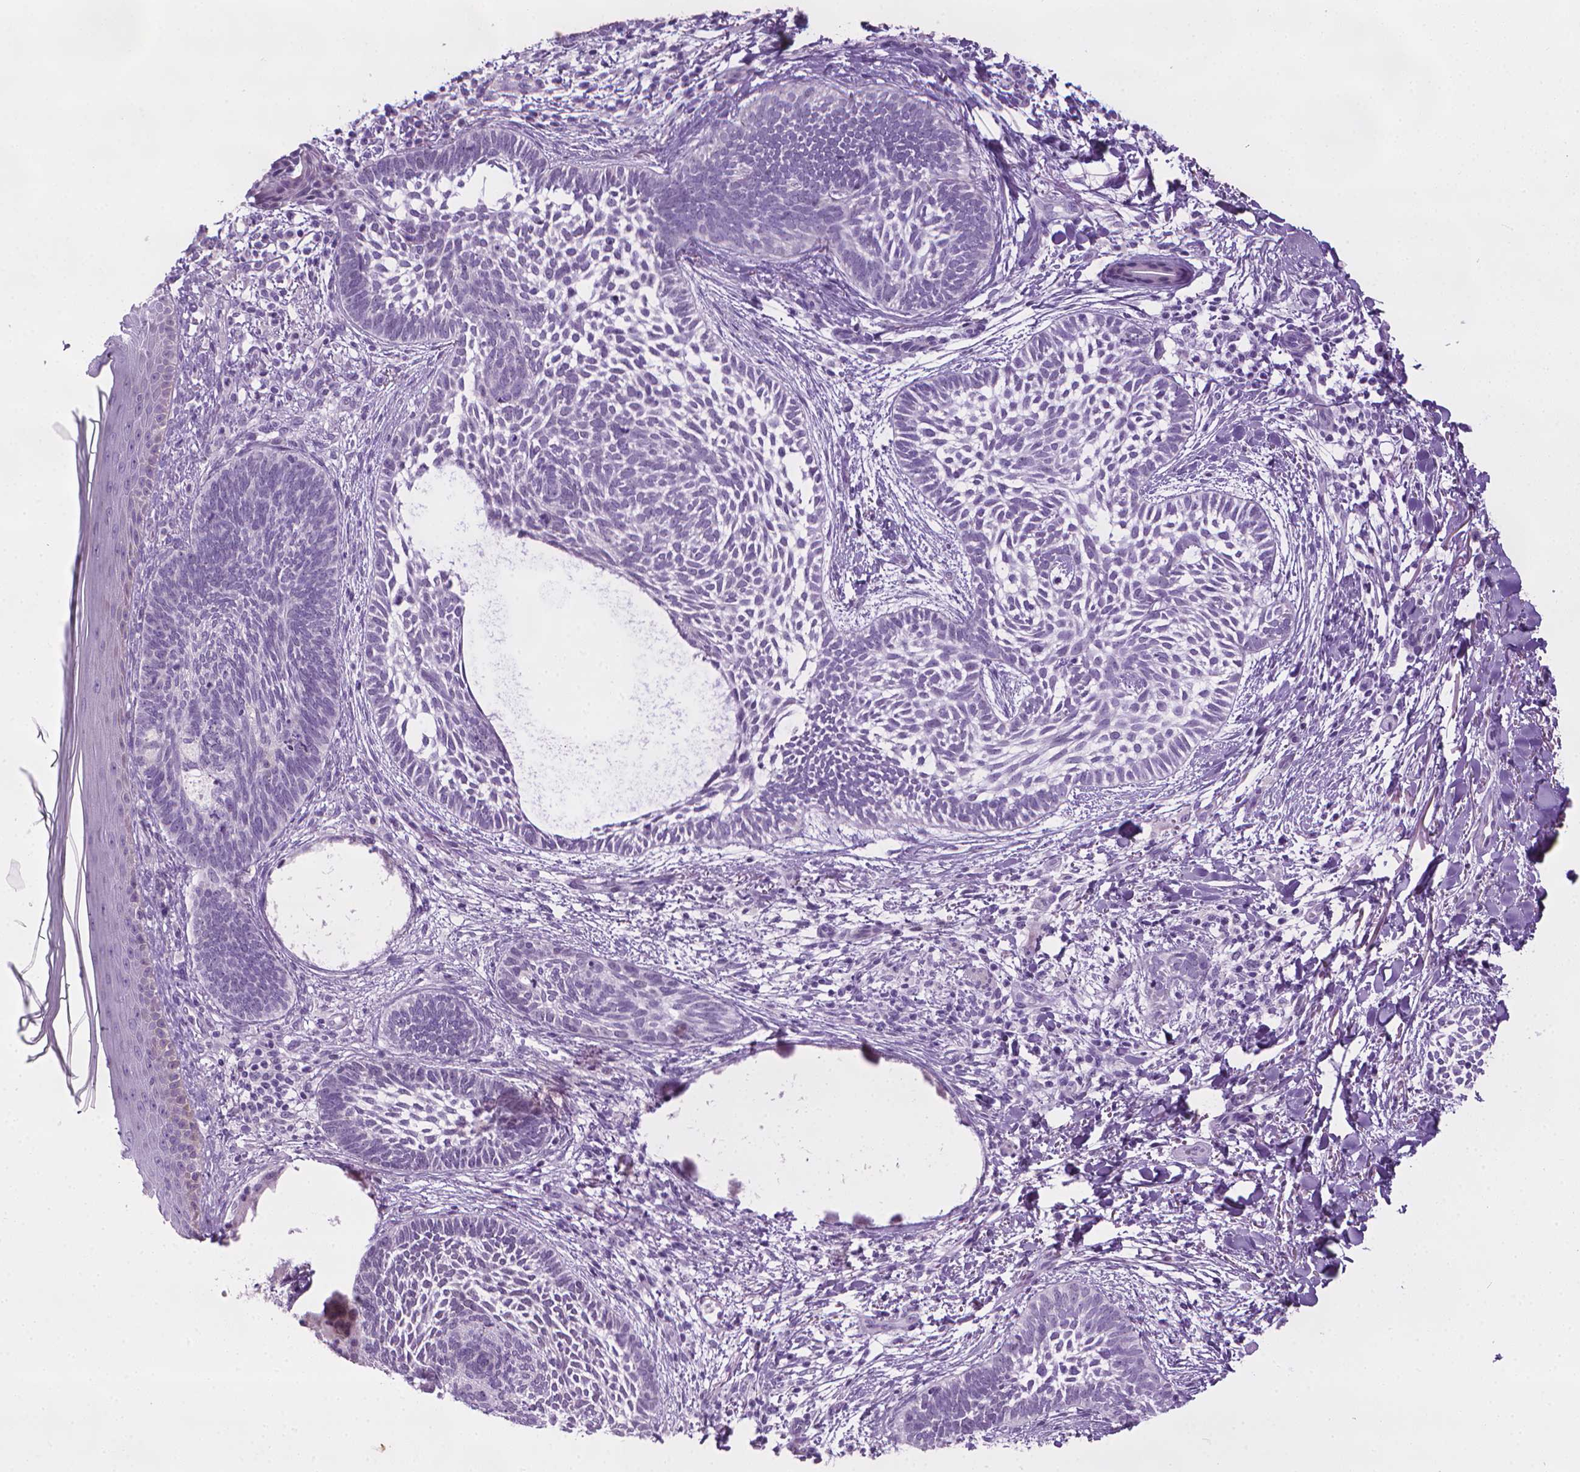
{"staining": {"intensity": "negative", "quantity": "none", "location": "none"}, "tissue": "skin cancer", "cell_type": "Tumor cells", "image_type": "cancer", "snomed": [{"axis": "morphology", "description": "Normal tissue, NOS"}, {"axis": "morphology", "description": "Basal cell carcinoma"}, {"axis": "topography", "description": "Skin"}], "caption": "Immunohistochemistry (IHC) of basal cell carcinoma (skin) demonstrates no staining in tumor cells.", "gene": "DNAI7", "patient": {"sex": "male", "age": 46}}